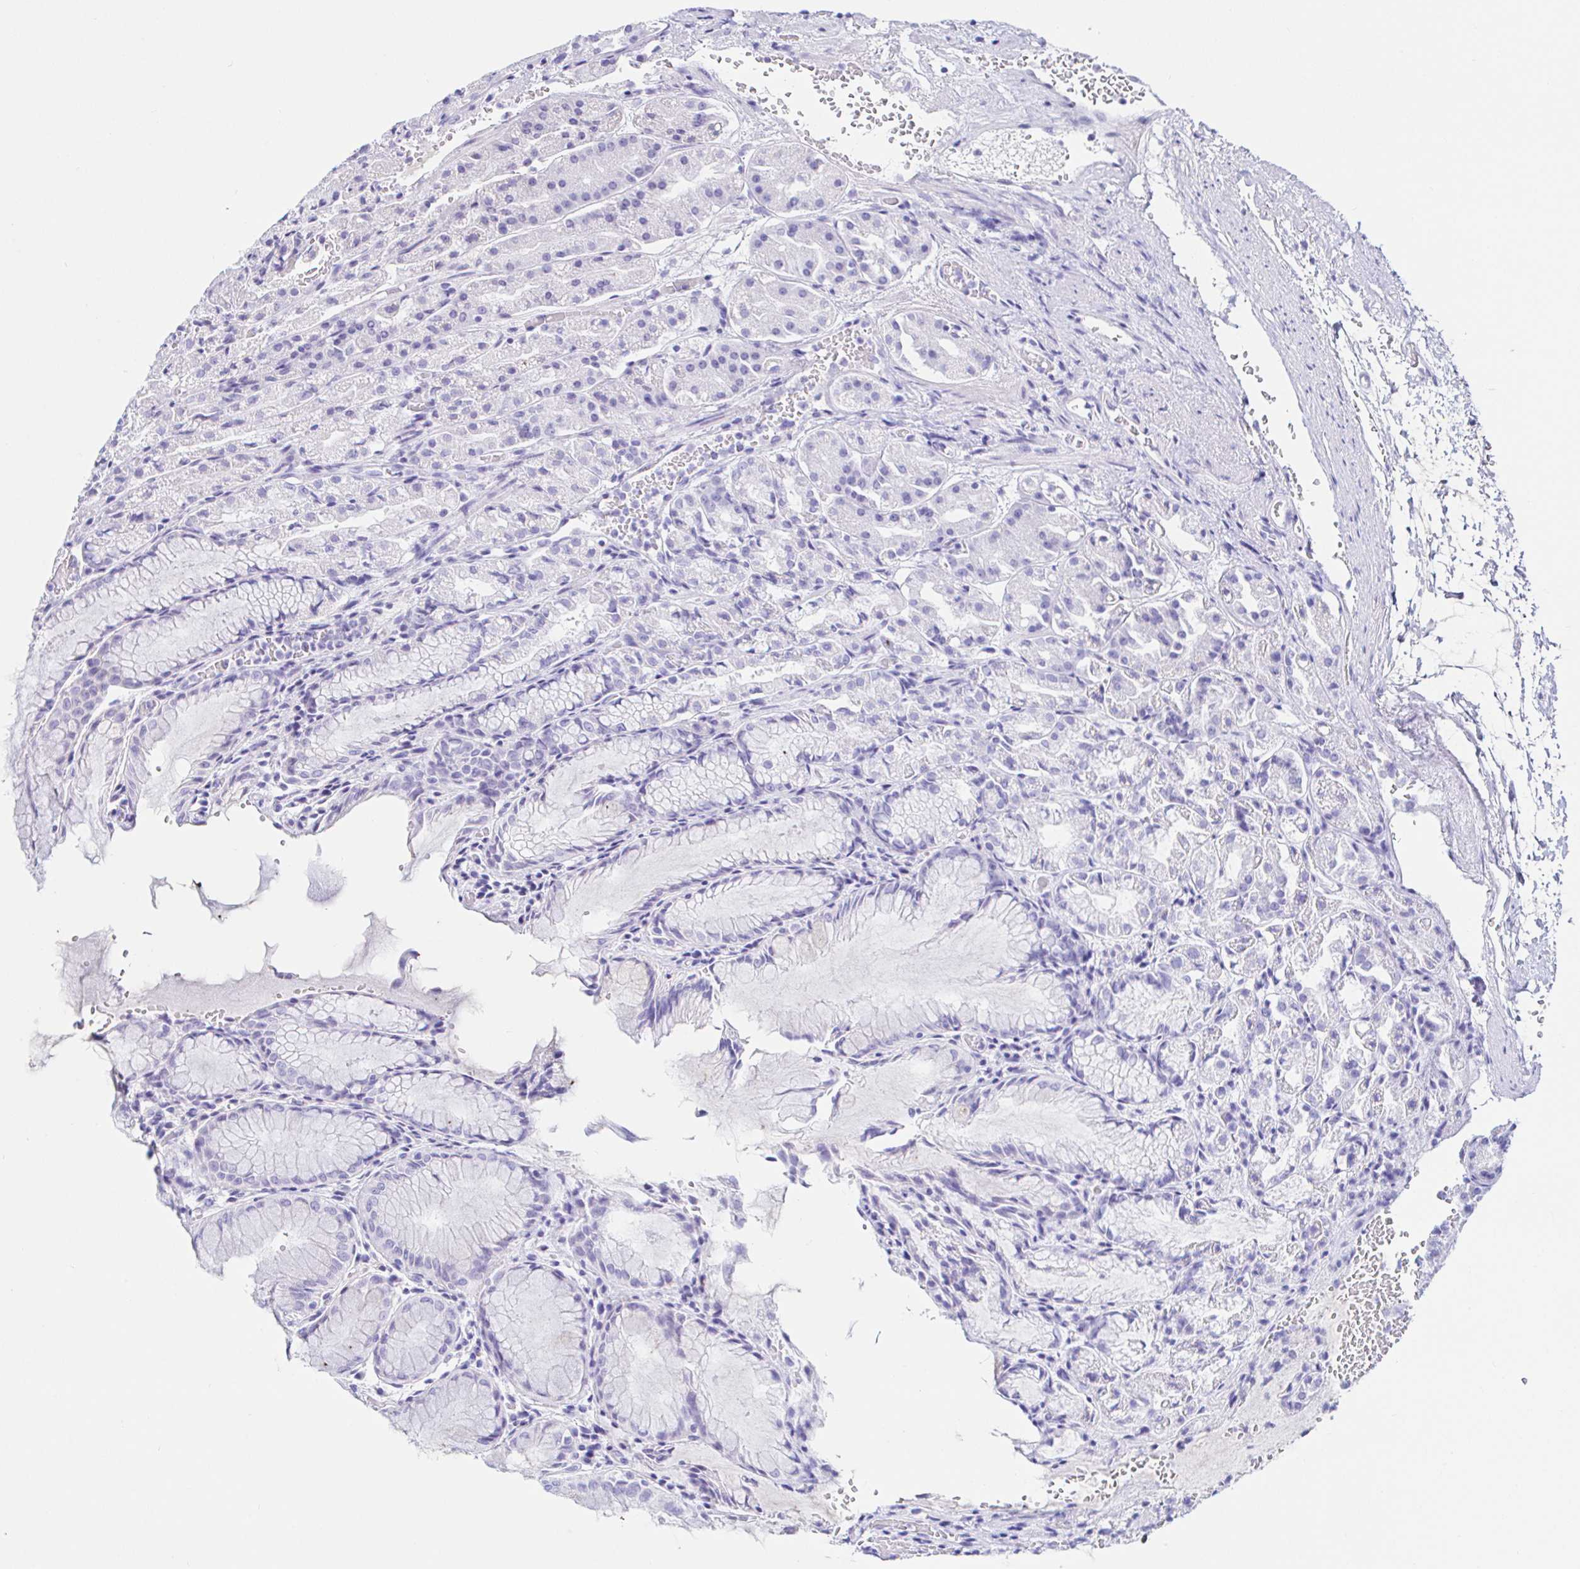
{"staining": {"intensity": "negative", "quantity": "none", "location": "none"}, "tissue": "stomach", "cell_type": "Glandular cells", "image_type": "normal", "snomed": [{"axis": "morphology", "description": "Normal tissue, NOS"}, {"axis": "topography", "description": "Stomach"}], "caption": "An immunohistochemistry (IHC) image of normal stomach is shown. There is no staining in glandular cells of stomach.", "gene": "SAA2", "patient": {"sex": "female", "age": 57}}